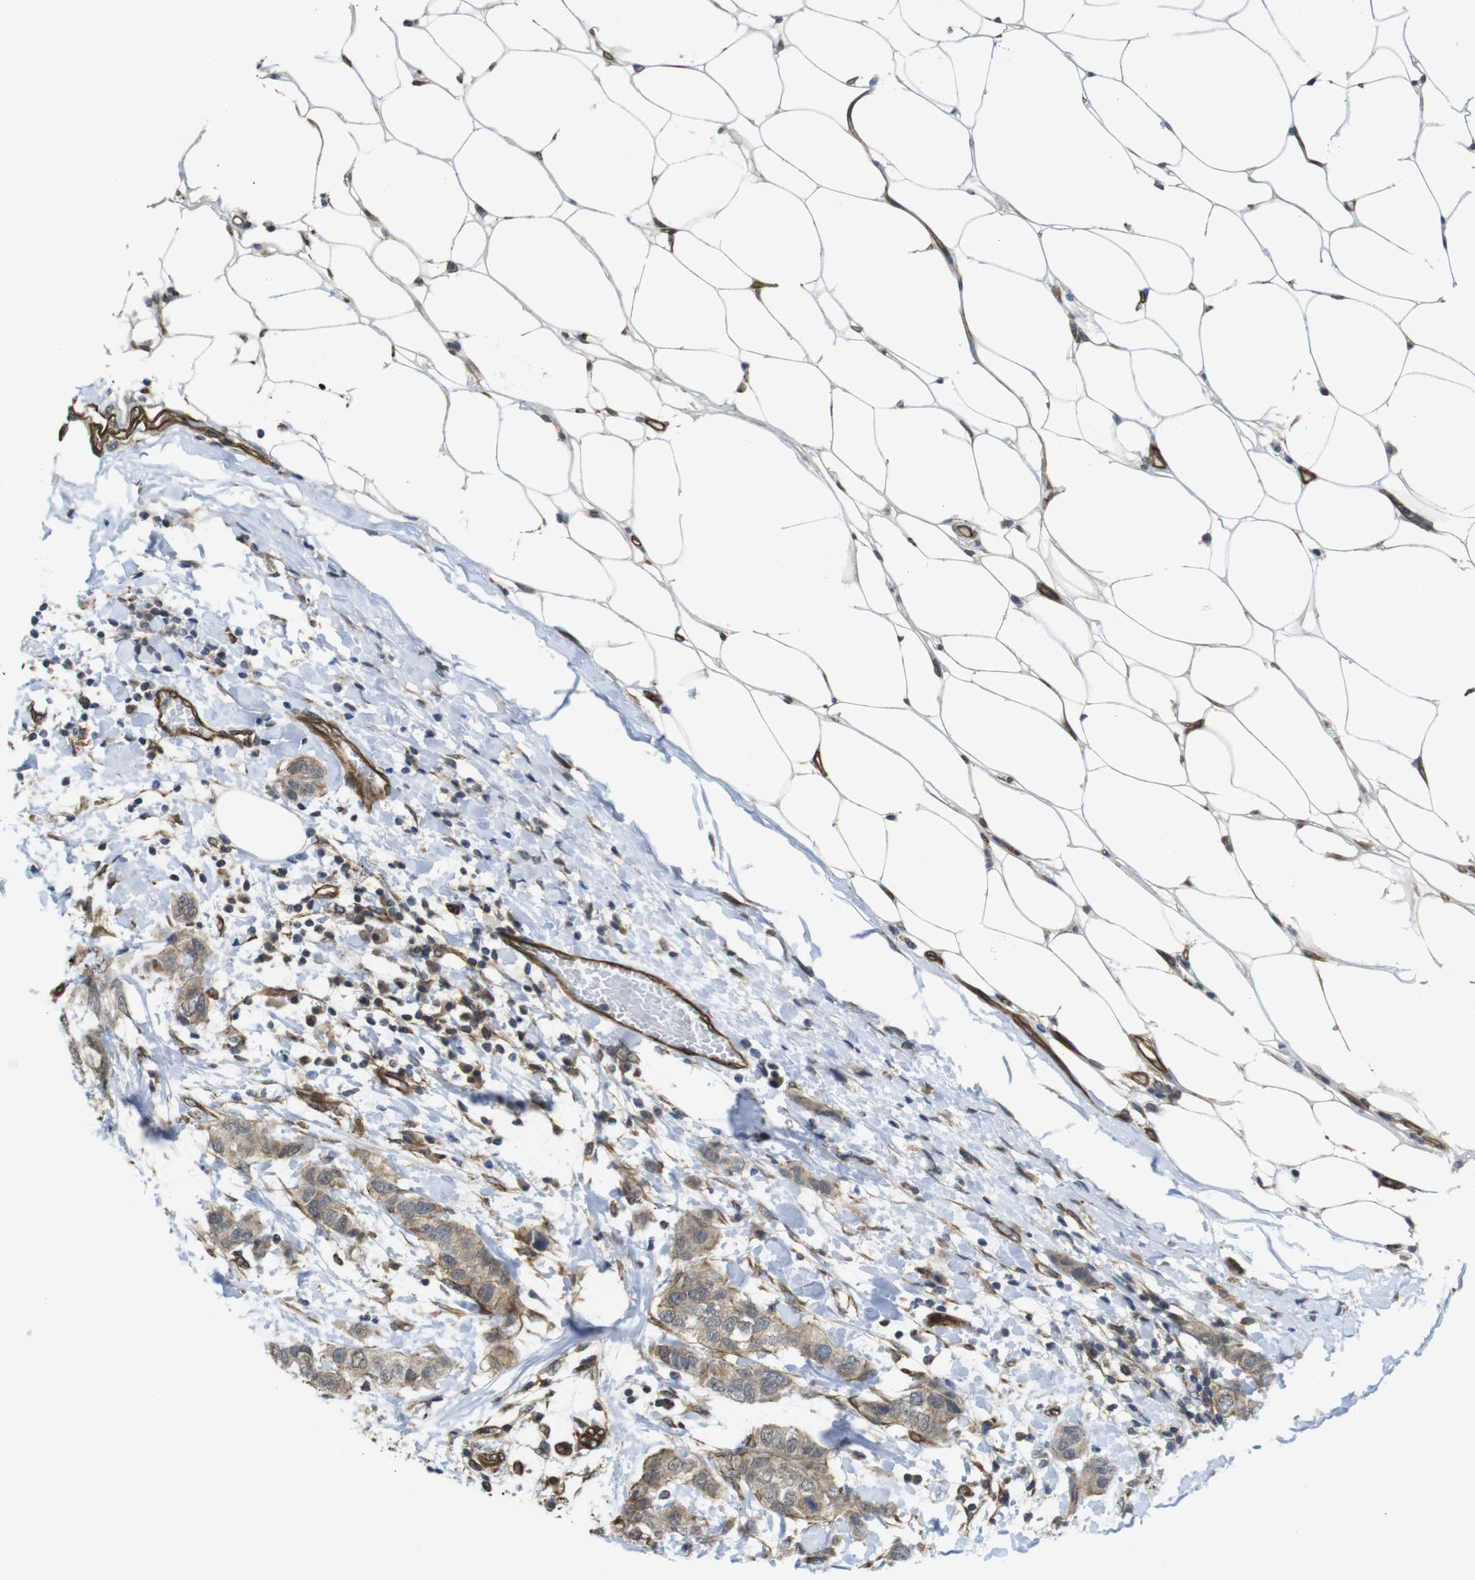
{"staining": {"intensity": "moderate", "quantity": ">75%", "location": "cytoplasmic/membranous"}, "tissue": "breast cancer", "cell_type": "Tumor cells", "image_type": "cancer", "snomed": [{"axis": "morphology", "description": "Duct carcinoma"}, {"axis": "topography", "description": "Breast"}], "caption": "Breast cancer (intraductal carcinoma) stained with DAB (3,3'-diaminobenzidine) IHC shows medium levels of moderate cytoplasmic/membranous positivity in about >75% of tumor cells.", "gene": "ZDHHC5", "patient": {"sex": "female", "age": 50}}